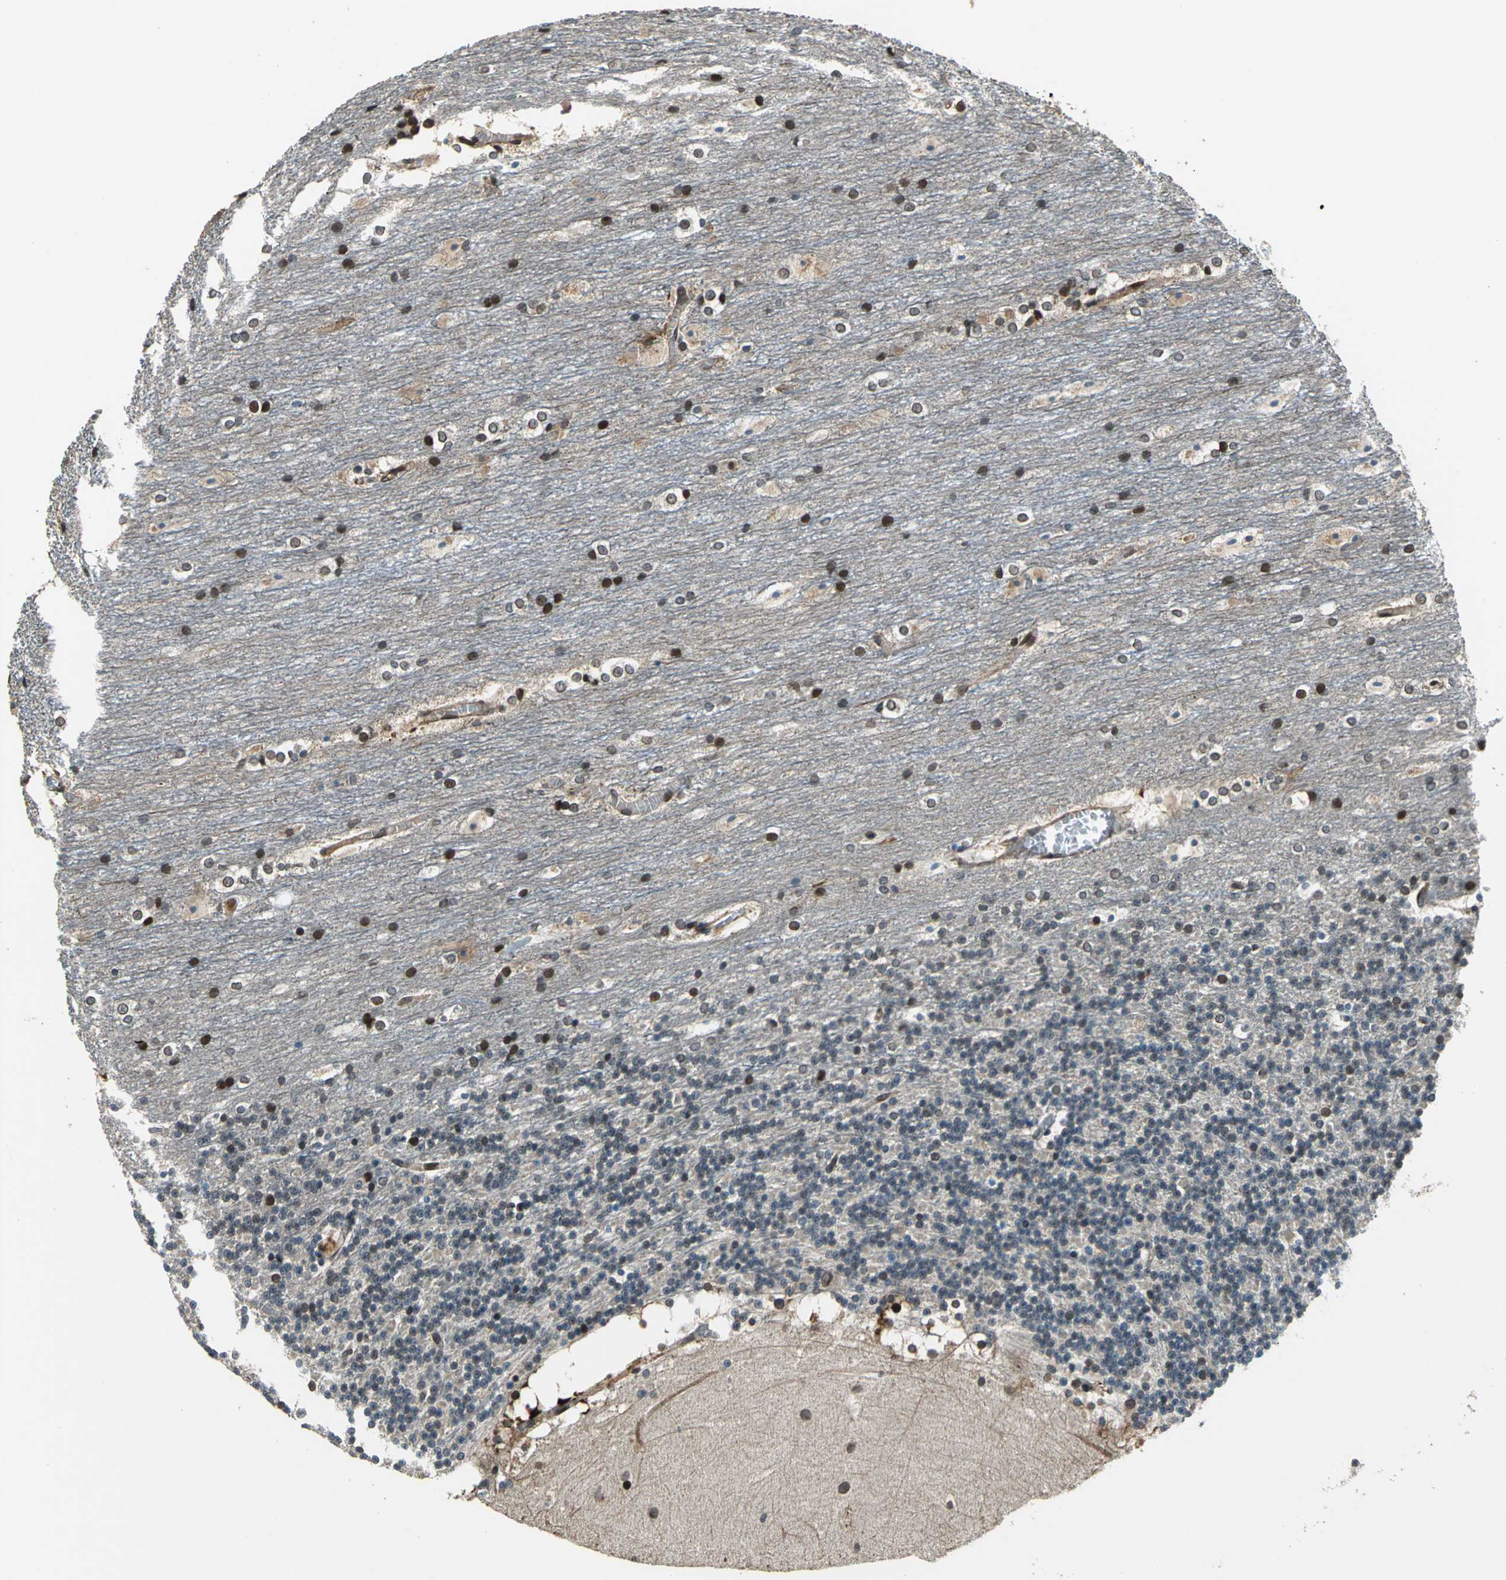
{"staining": {"intensity": "moderate", "quantity": "25%-75%", "location": "nuclear"}, "tissue": "cerebellum", "cell_type": "Cells in granular layer", "image_type": "normal", "snomed": [{"axis": "morphology", "description": "Normal tissue, NOS"}, {"axis": "topography", "description": "Cerebellum"}], "caption": "Immunohistochemistry (IHC) staining of unremarkable cerebellum, which demonstrates medium levels of moderate nuclear positivity in about 25%-75% of cells in granular layer indicating moderate nuclear protein expression. The staining was performed using DAB (brown) for protein detection and nuclei were counterstained in hematoxylin (blue).", "gene": "BRIP1", "patient": {"sex": "female", "age": 19}}